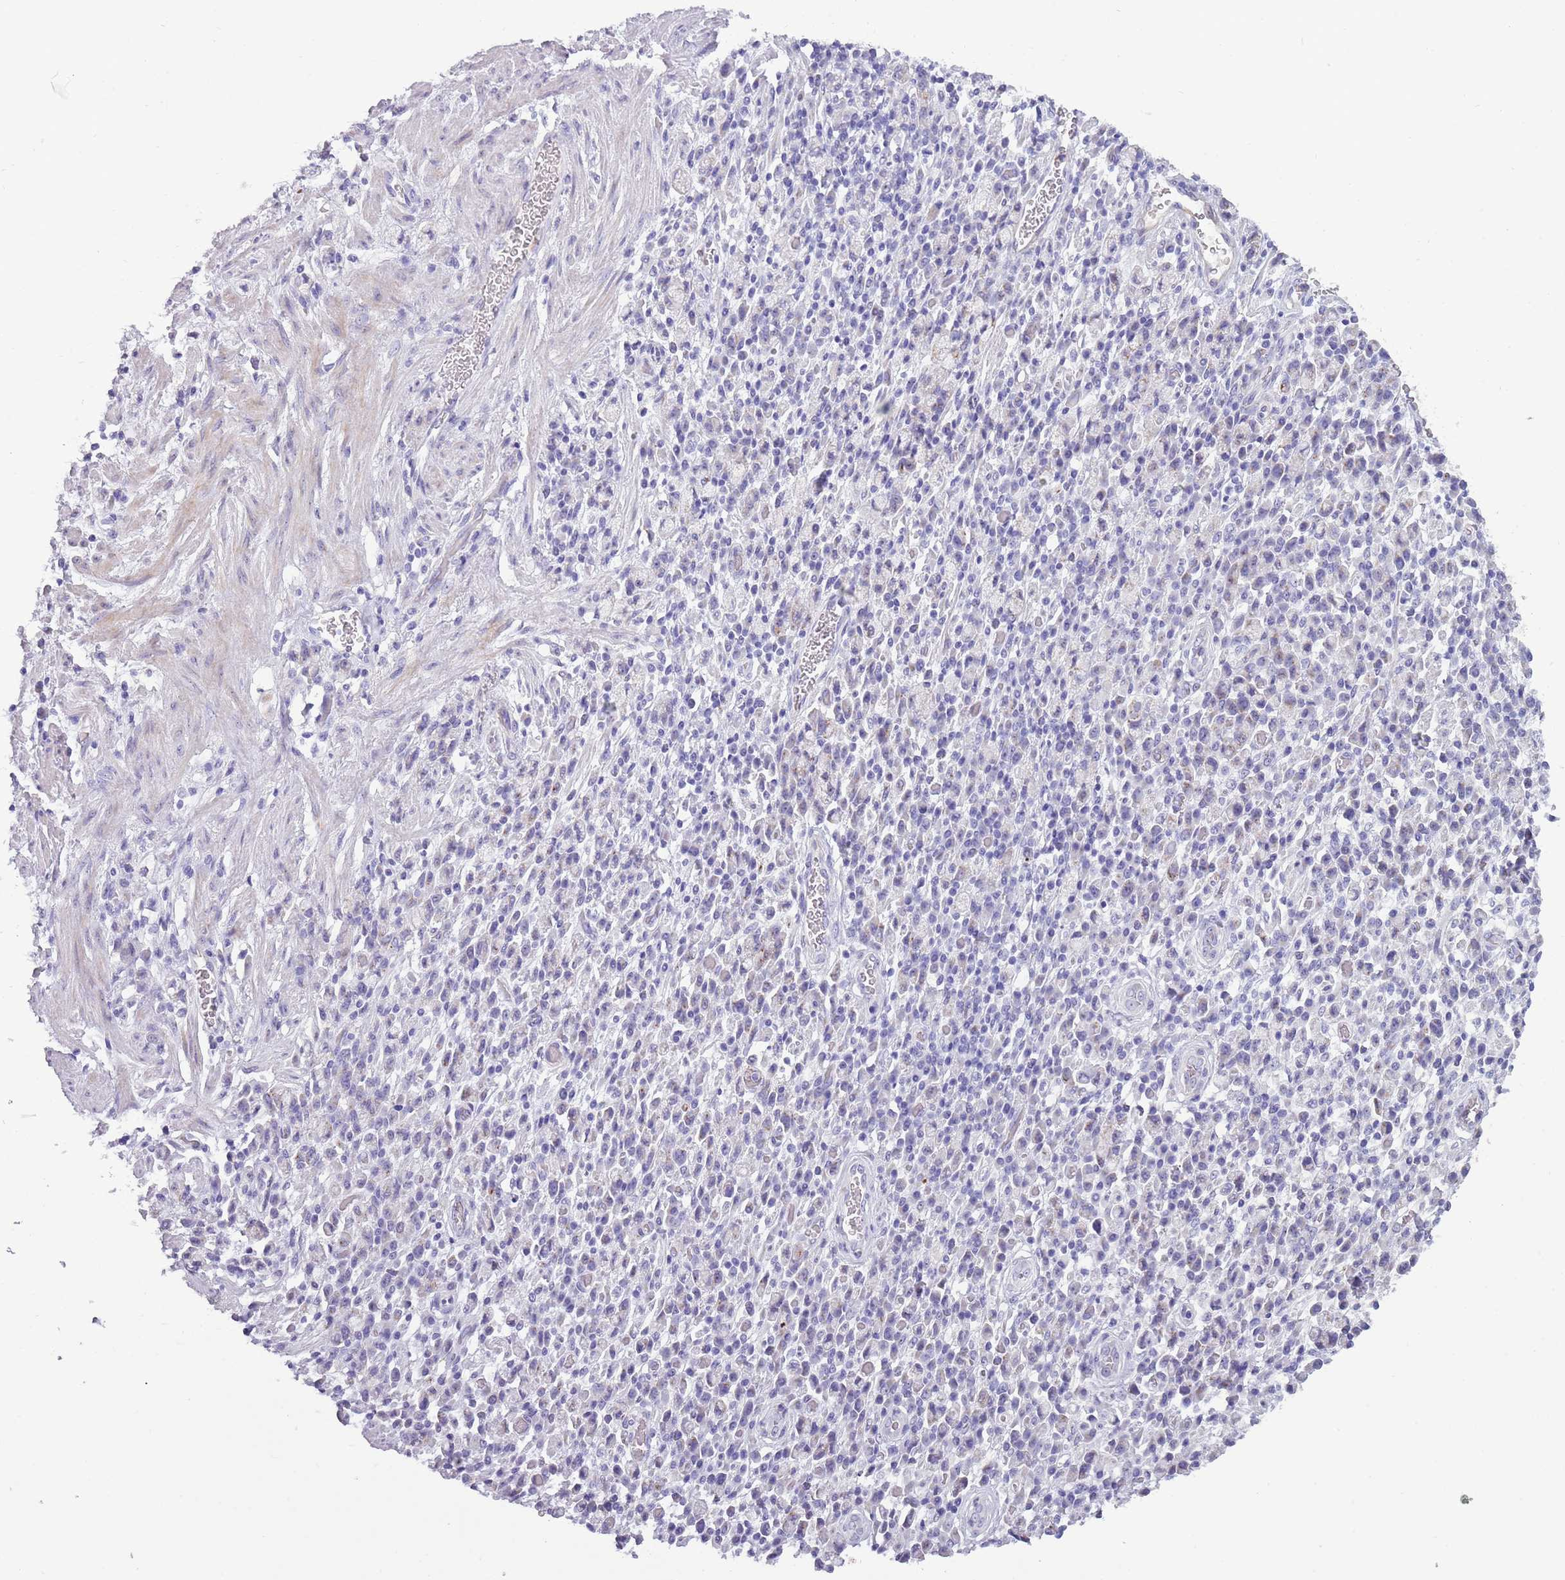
{"staining": {"intensity": "negative", "quantity": "none", "location": "none"}, "tissue": "stomach cancer", "cell_type": "Tumor cells", "image_type": "cancer", "snomed": [{"axis": "morphology", "description": "Adenocarcinoma, NOS"}, {"axis": "topography", "description": "Stomach"}], "caption": "A histopathology image of human stomach cancer is negative for staining in tumor cells.", "gene": "NBPF6", "patient": {"sex": "male", "age": 77}}